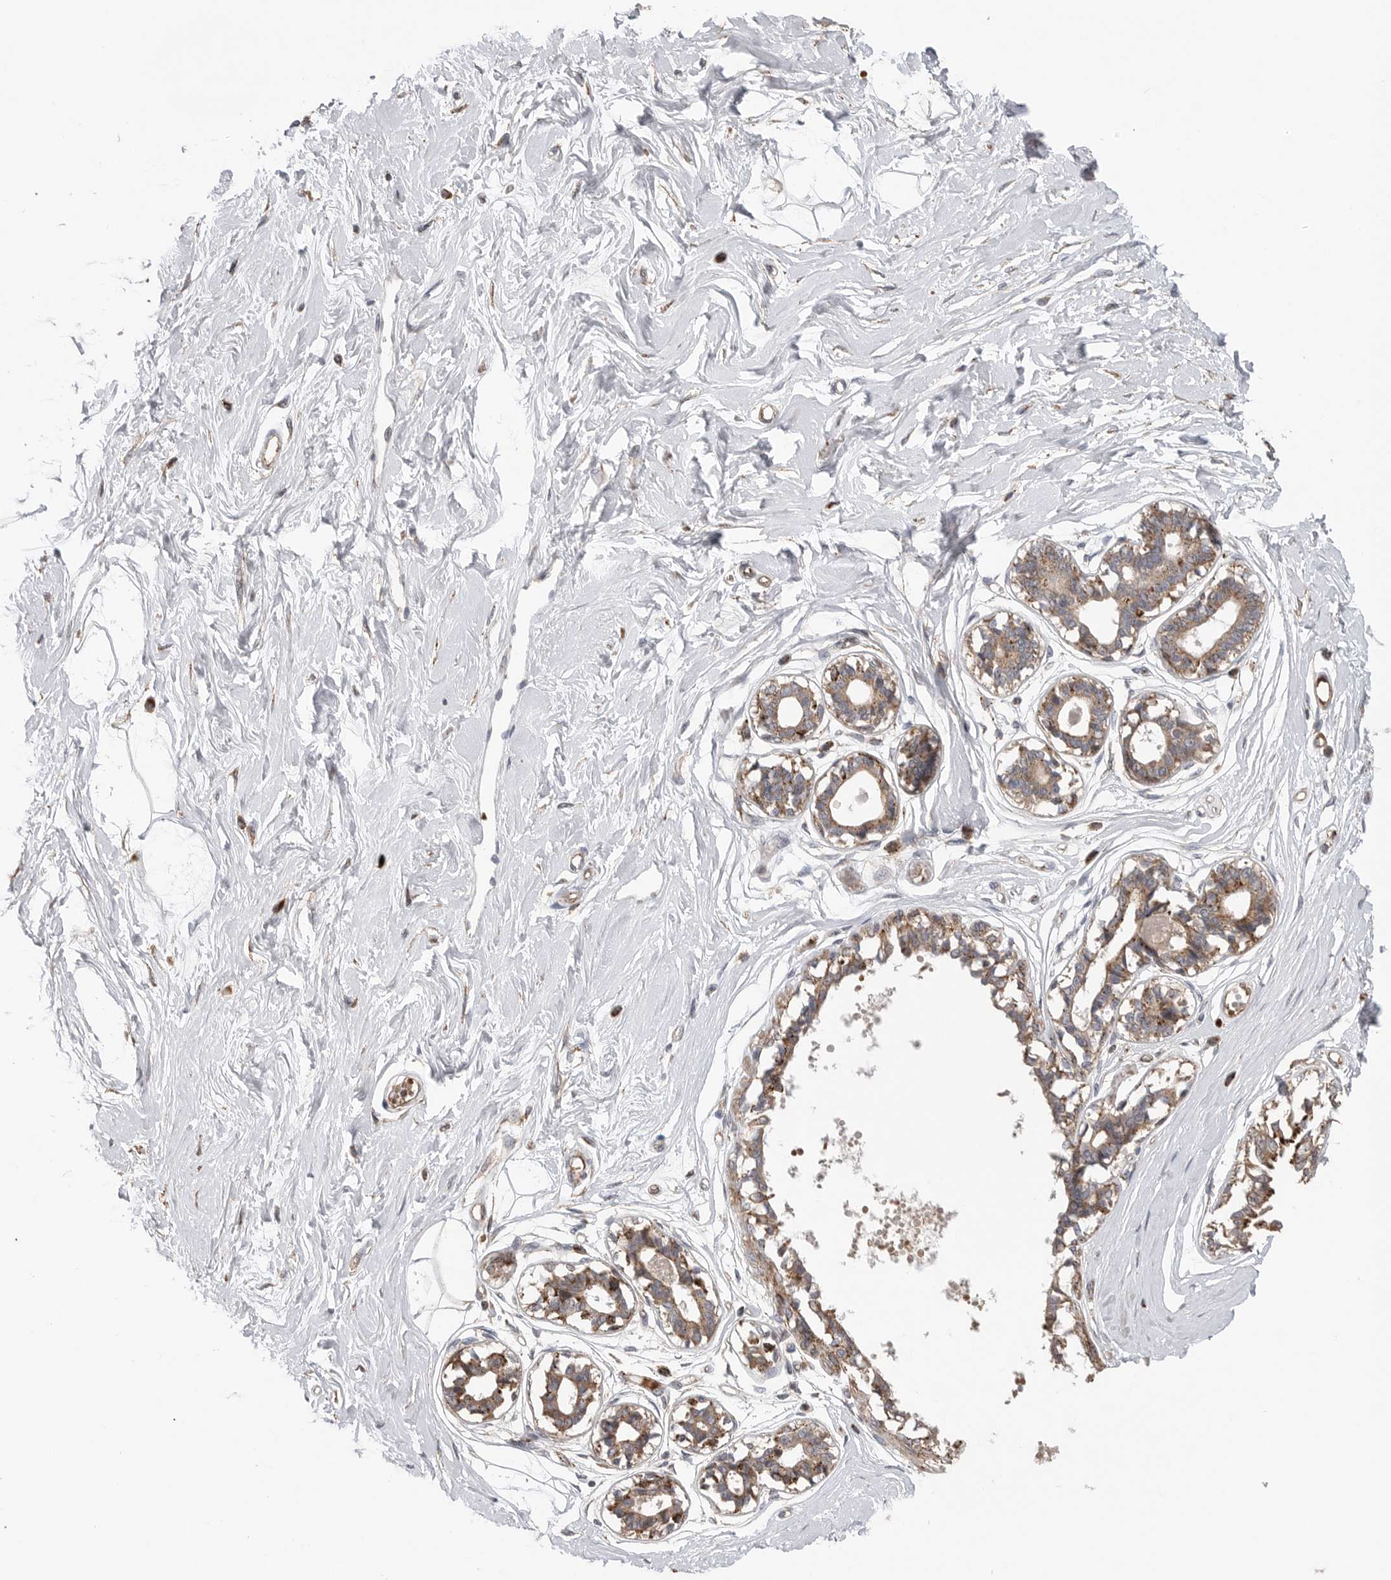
{"staining": {"intensity": "negative", "quantity": "none", "location": "none"}, "tissue": "breast", "cell_type": "Adipocytes", "image_type": "normal", "snomed": [{"axis": "morphology", "description": "Normal tissue, NOS"}, {"axis": "topography", "description": "Breast"}], "caption": "IHC micrograph of benign breast: breast stained with DAB shows no significant protein staining in adipocytes.", "gene": "GALNS", "patient": {"sex": "female", "age": 45}}